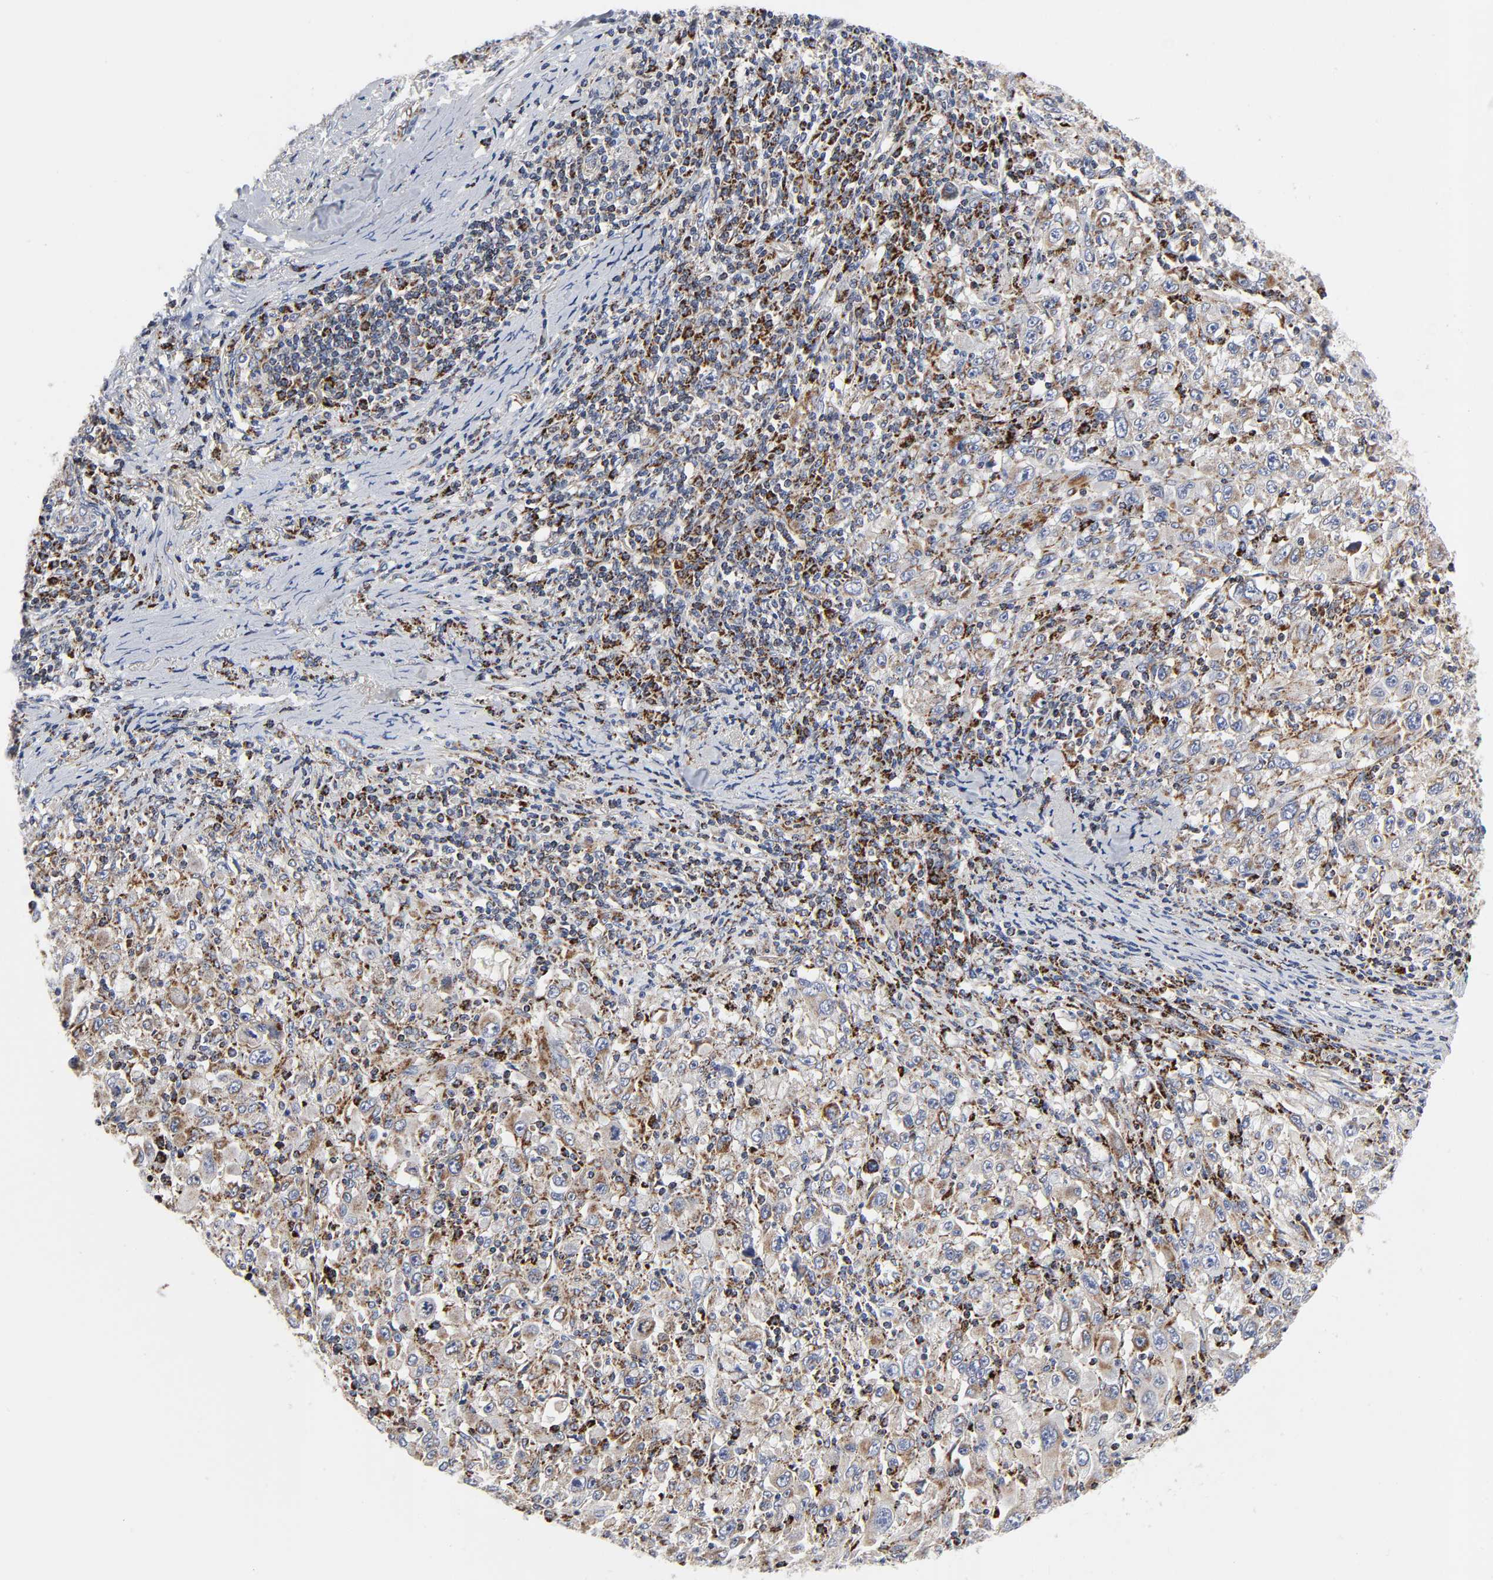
{"staining": {"intensity": "moderate", "quantity": "25%-75%", "location": "cytoplasmic/membranous"}, "tissue": "melanoma", "cell_type": "Tumor cells", "image_type": "cancer", "snomed": [{"axis": "morphology", "description": "Malignant melanoma, Metastatic site"}, {"axis": "topography", "description": "Skin"}], "caption": "Approximately 25%-75% of tumor cells in malignant melanoma (metastatic site) exhibit moderate cytoplasmic/membranous protein staining as visualized by brown immunohistochemical staining.", "gene": "AOPEP", "patient": {"sex": "female", "age": 56}}